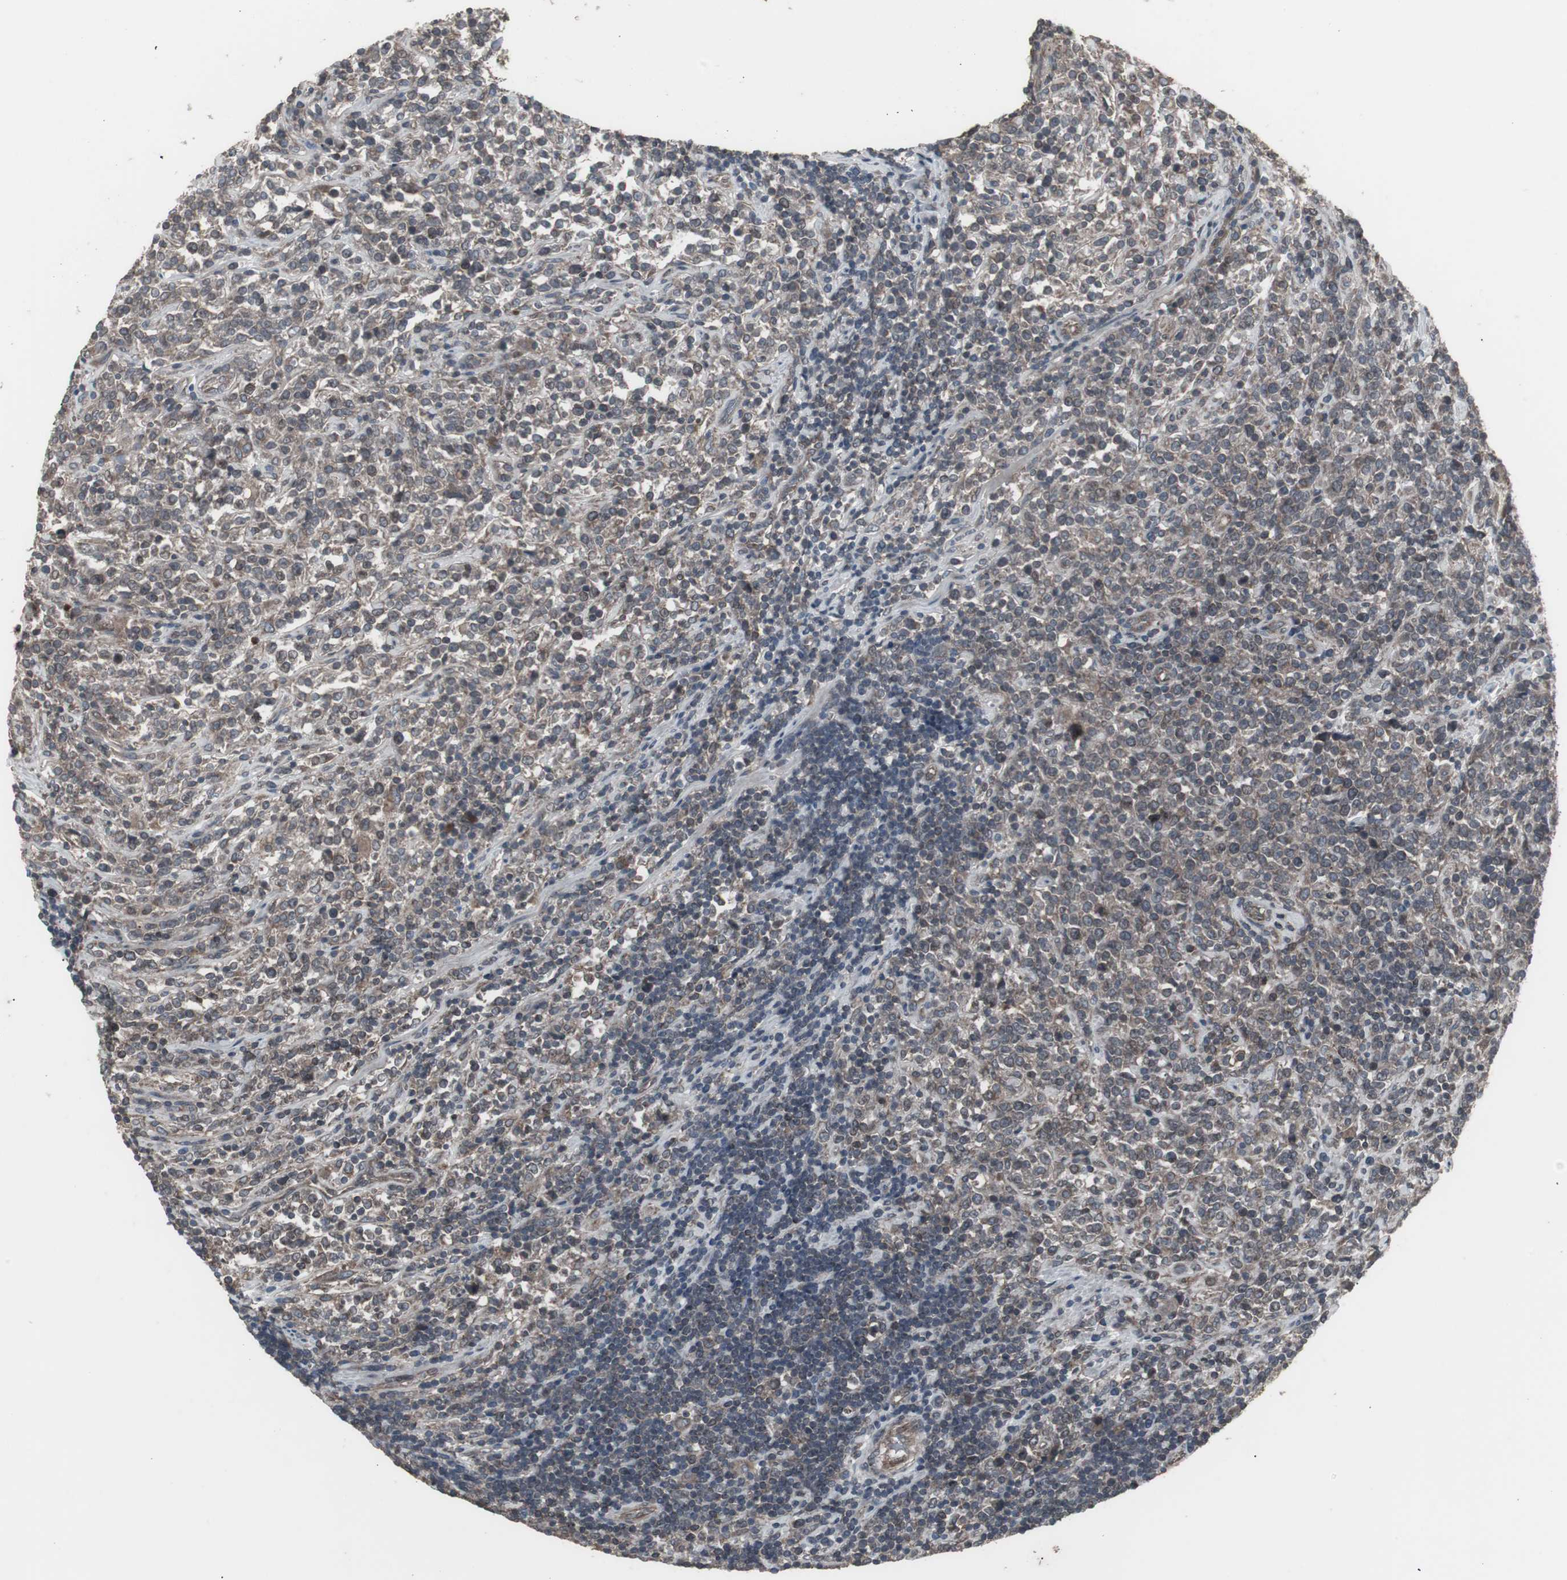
{"staining": {"intensity": "weak", "quantity": "25%-75%", "location": "cytoplasmic/membranous"}, "tissue": "lymphoma", "cell_type": "Tumor cells", "image_type": "cancer", "snomed": [{"axis": "morphology", "description": "Malignant lymphoma, non-Hodgkin's type, High grade"}, {"axis": "topography", "description": "Soft tissue"}], "caption": "IHC staining of malignant lymphoma, non-Hodgkin's type (high-grade), which shows low levels of weak cytoplasmic/membranous expression in about 25%-75% of tumor cells indicating weak cytoplasmic/membranous protein positivity. The staining was performed using DAB (brown) for protein detection and nuclei were counterstained in hematoxylin (blue).", "gene": "SSTR2", "patient": {"sex": "male", "age": 18}}